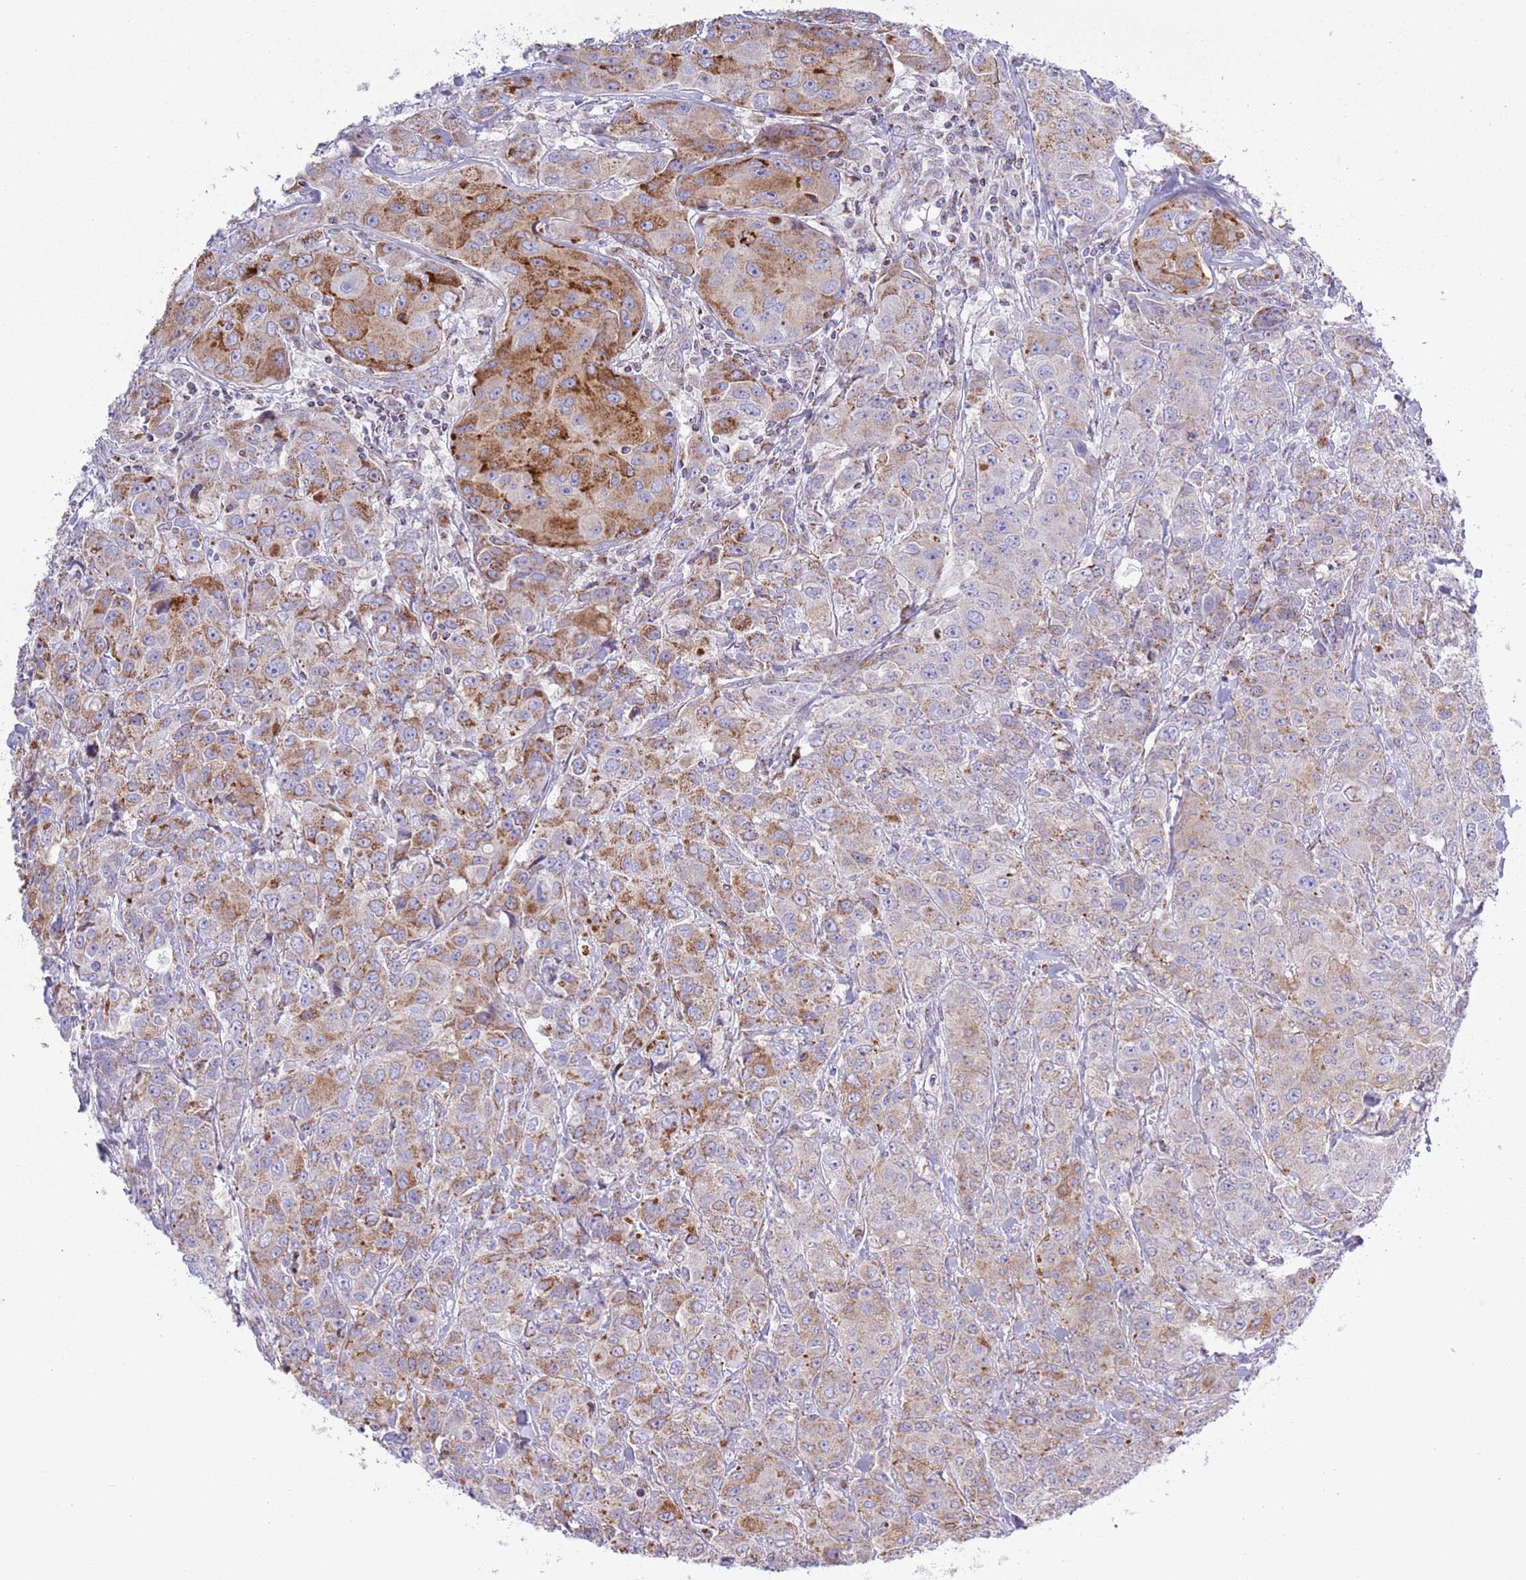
{"staining": {"intensity": "moderate", "quantity": "25%-75%", "location": "cytoplasmic/membranous"}, "tissue": "breast cancer", "cell_type": "Tumor cells", "image_type": "cancer", "snomed": [{"axis": "morphology", "description": "Duct carcinoma"}, {"axis": "topography", "description": "Breast"}], "caption": "Immunohistochemical staining of human invasive ductal carcinoma (breast) exhibits moderate cytoplasmic/membranous protein staining in approximately 25%-75% of tumor cells.", "gene": "ATP6V1B1", "patient": {"sex": "female", "age": 43}}